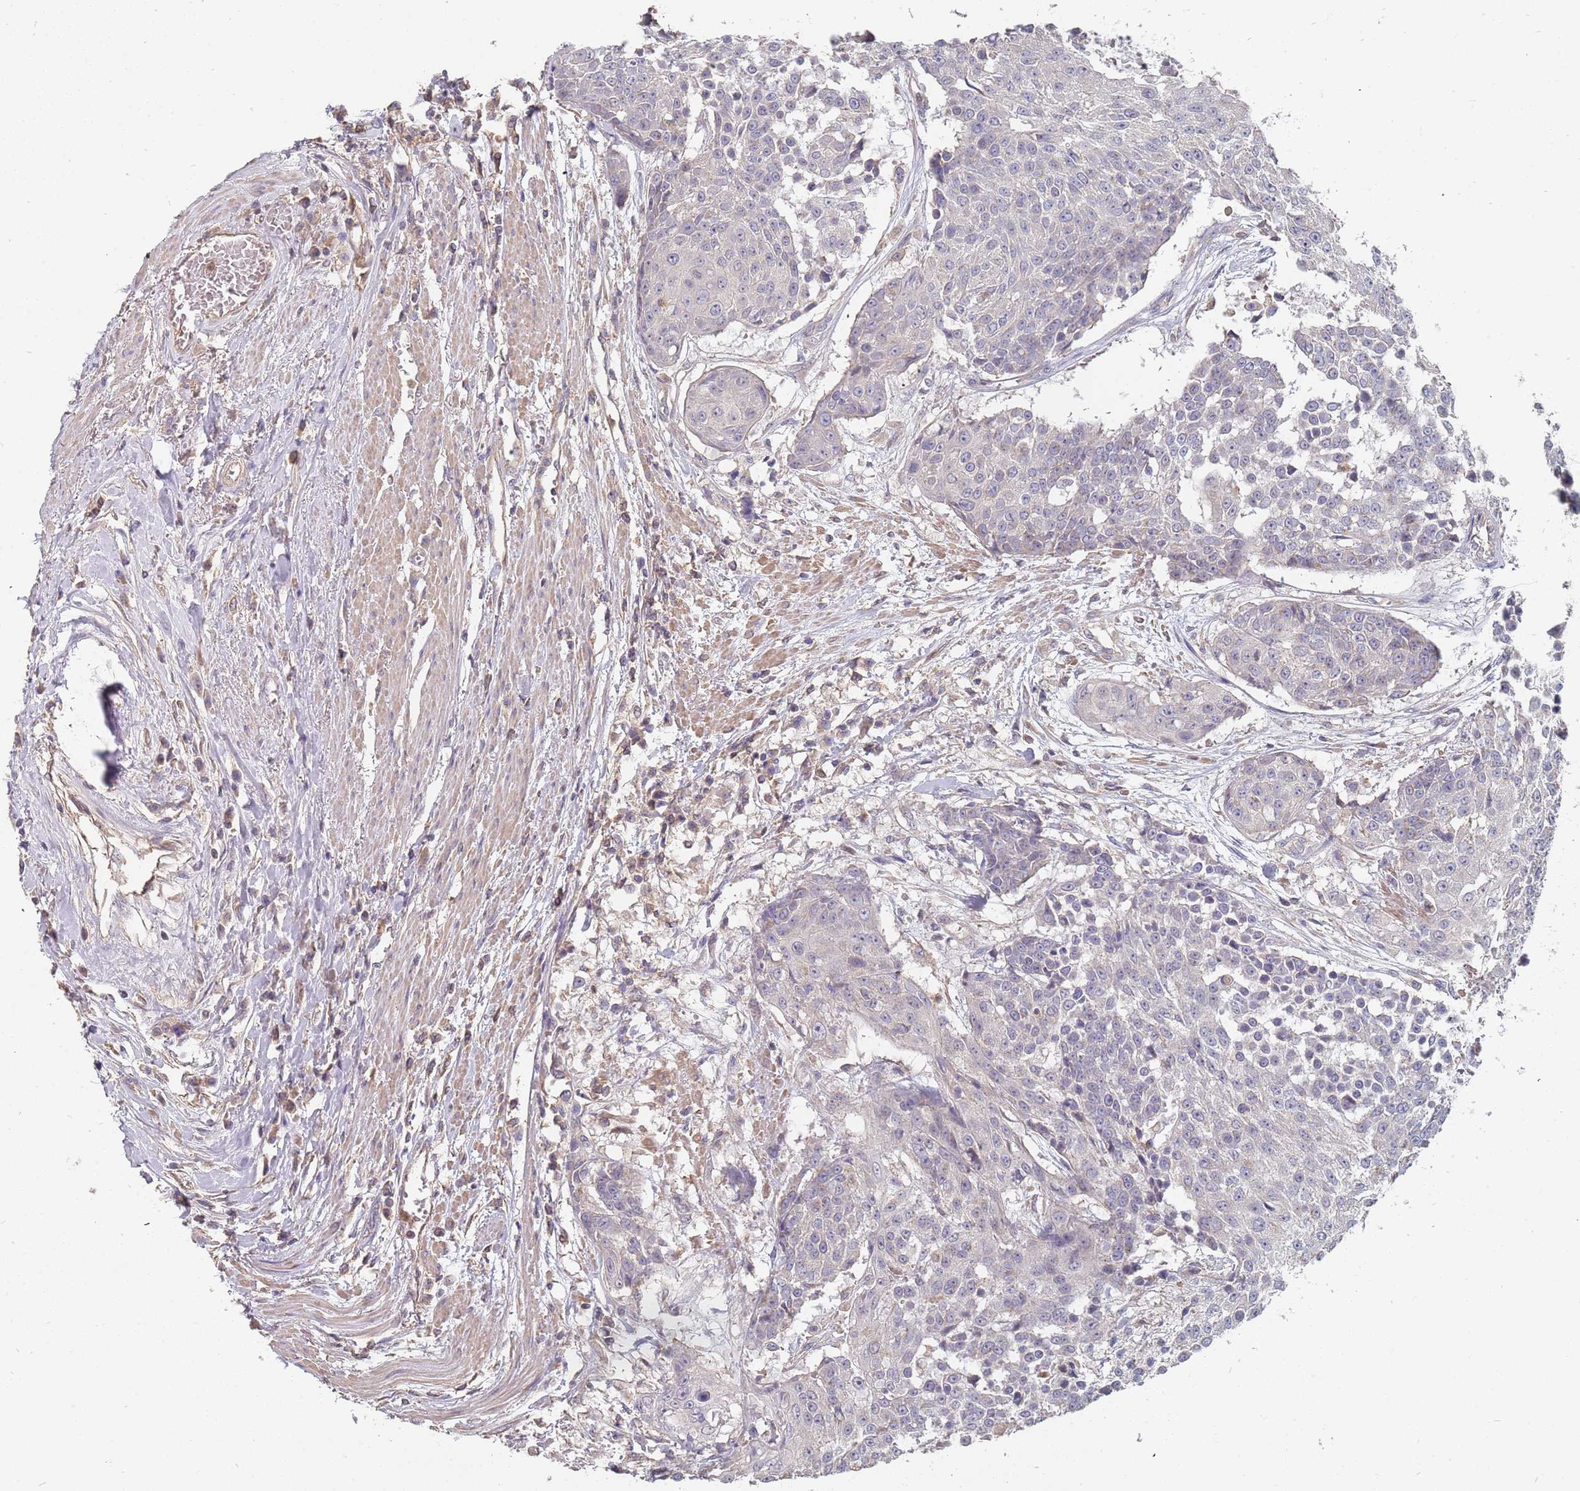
{"staining": {"intensity": "negative", "quantity": "none", "location": "none"}, "tissue": "urothelial cancer", "cell_type": "Tumor cells", "image_type": "cancer", "snomed": [{"axis": "morphology", "description": "Urothelial carcinoma, High grade"}, {"axis": "topography", "description": "Urinary bladder"}], "caption": "The immunohistochemistry (IHC) image has no significant expression in tumor cells of urothelial cancer tissue.", "gene": "TCEANC2", "patient": {"sex": "female", "age": 63}}